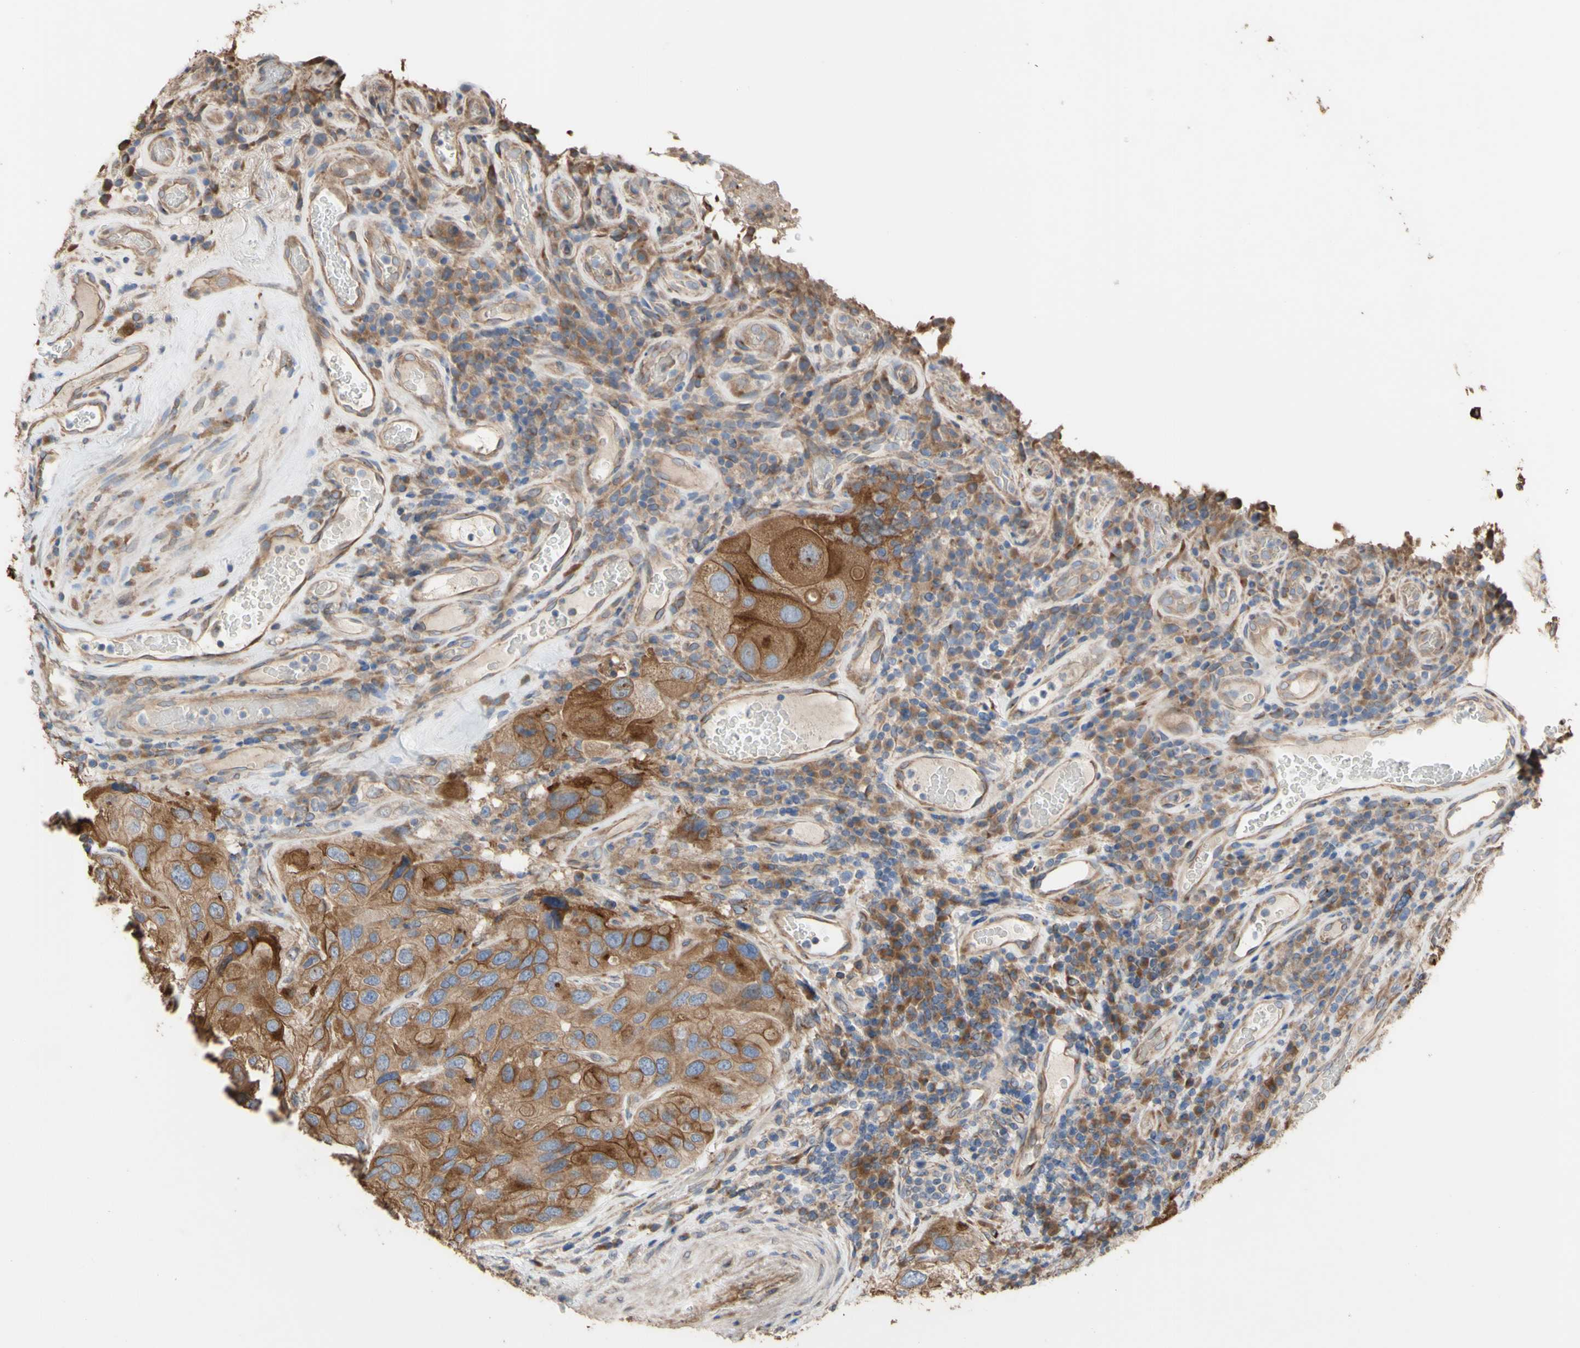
{"staining": {"intensity": "moderate", "quantity": ">75%", "location": "cytoplasmic/membranous"}, "tissue": "urothelial cancer", "cell_type": "Tumor cells", "image_type": "cancer", "snomed": [{"axis": "morphology", "description": "Urothelial carcinoma, High grade"}, {"axis": "topography", "description": "Urinary bladder"}], "caption": "Moderate cytoplasmic/membranous staining for a protein is identified in about >75% of tumor cells of urothelial cancer using IHC.", "gene": "NECTIN3", "patient": {"sex": "female", "age": 64}}